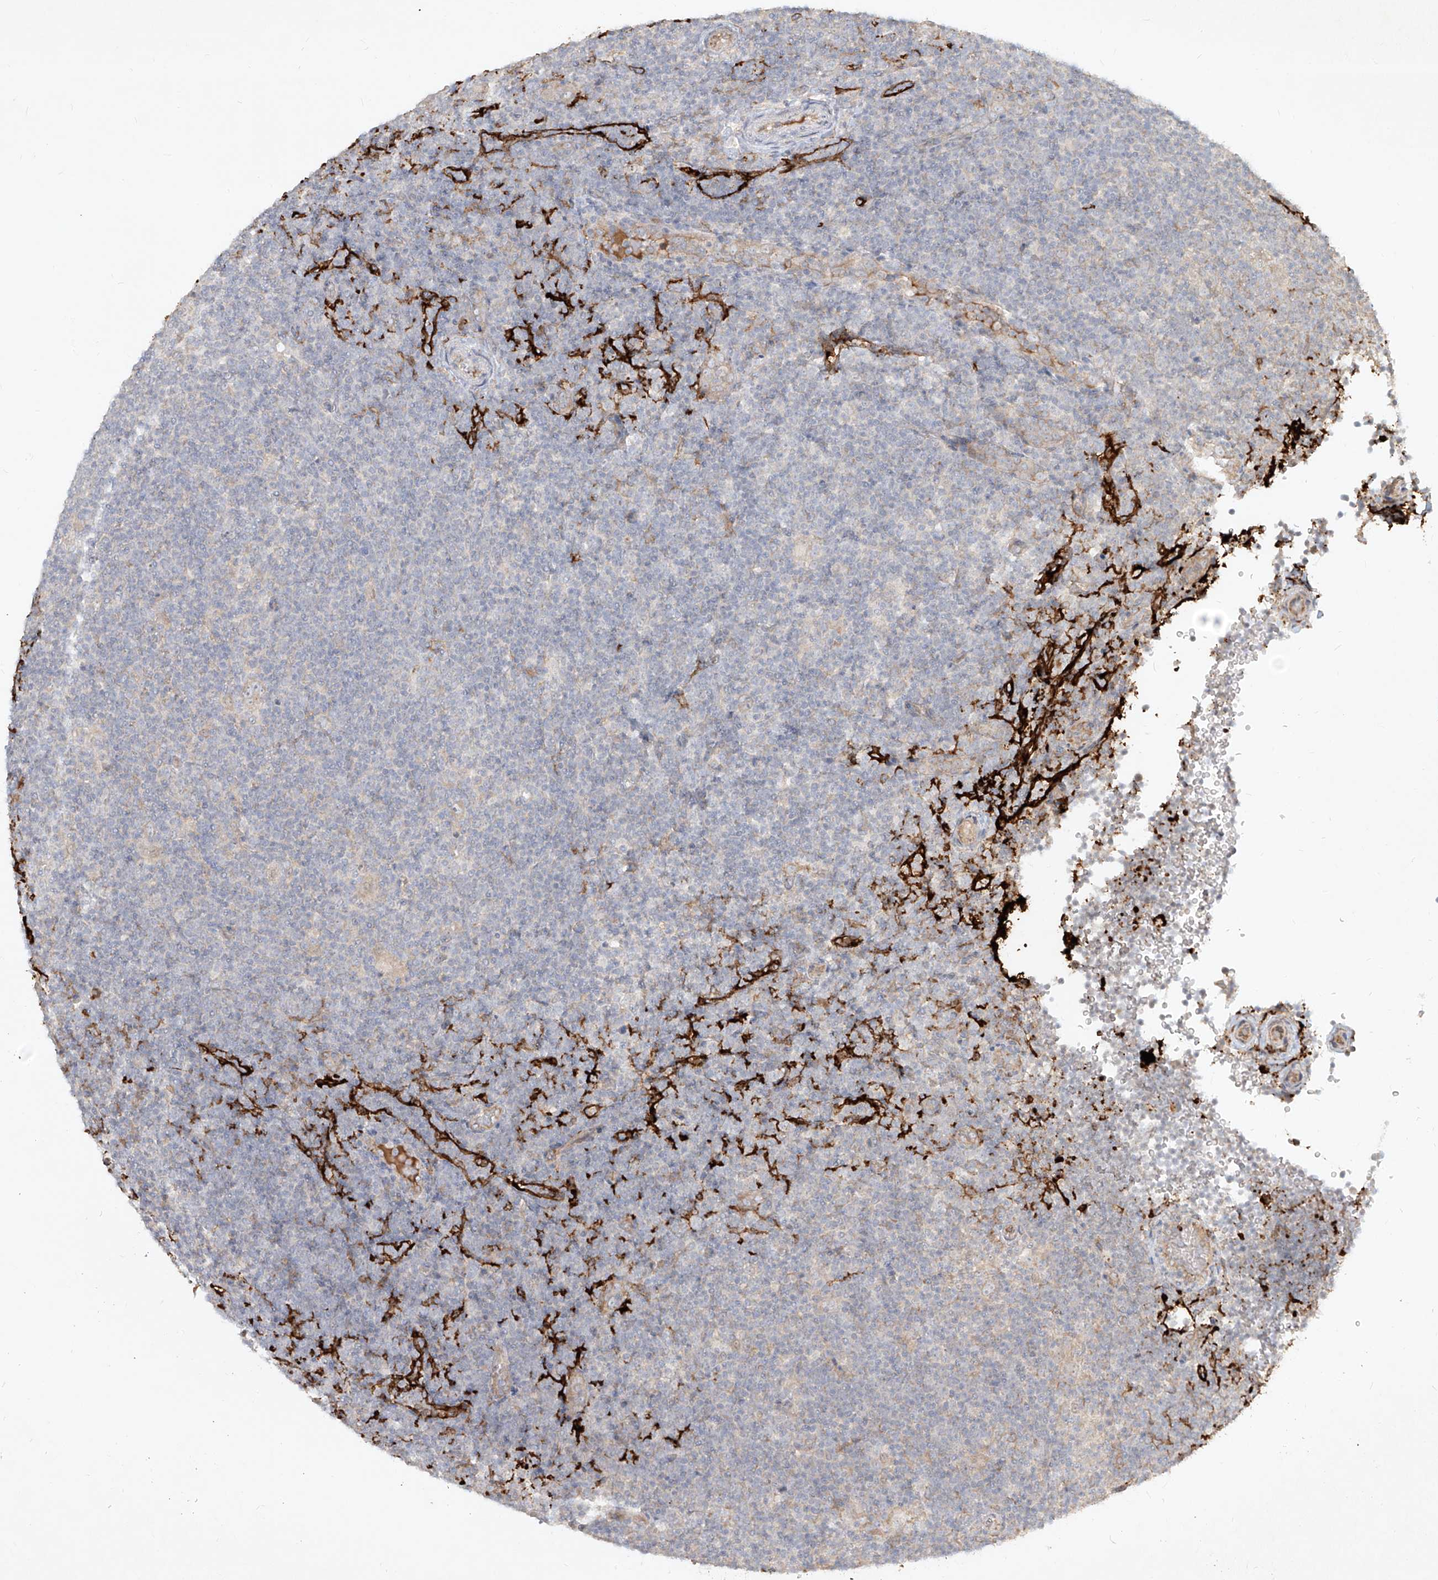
{"staining": {"intensity": "negative", "quantity": "none", "location": "none"}, "tissue": "lymphoma", "cell_type": "Tumor cells", "image_type": "cancer", "snomed": [{"axis": "morphology", "description": "Hodgkin's disease, NOS"}, {"axis": "topography", "description": "Lymph node"}], "caption": "Micrograph shows no protein expression in tumor cells of lymphoma tissue.", "gene": "CD209", "patient": {"sex": "female", "age": 57}}